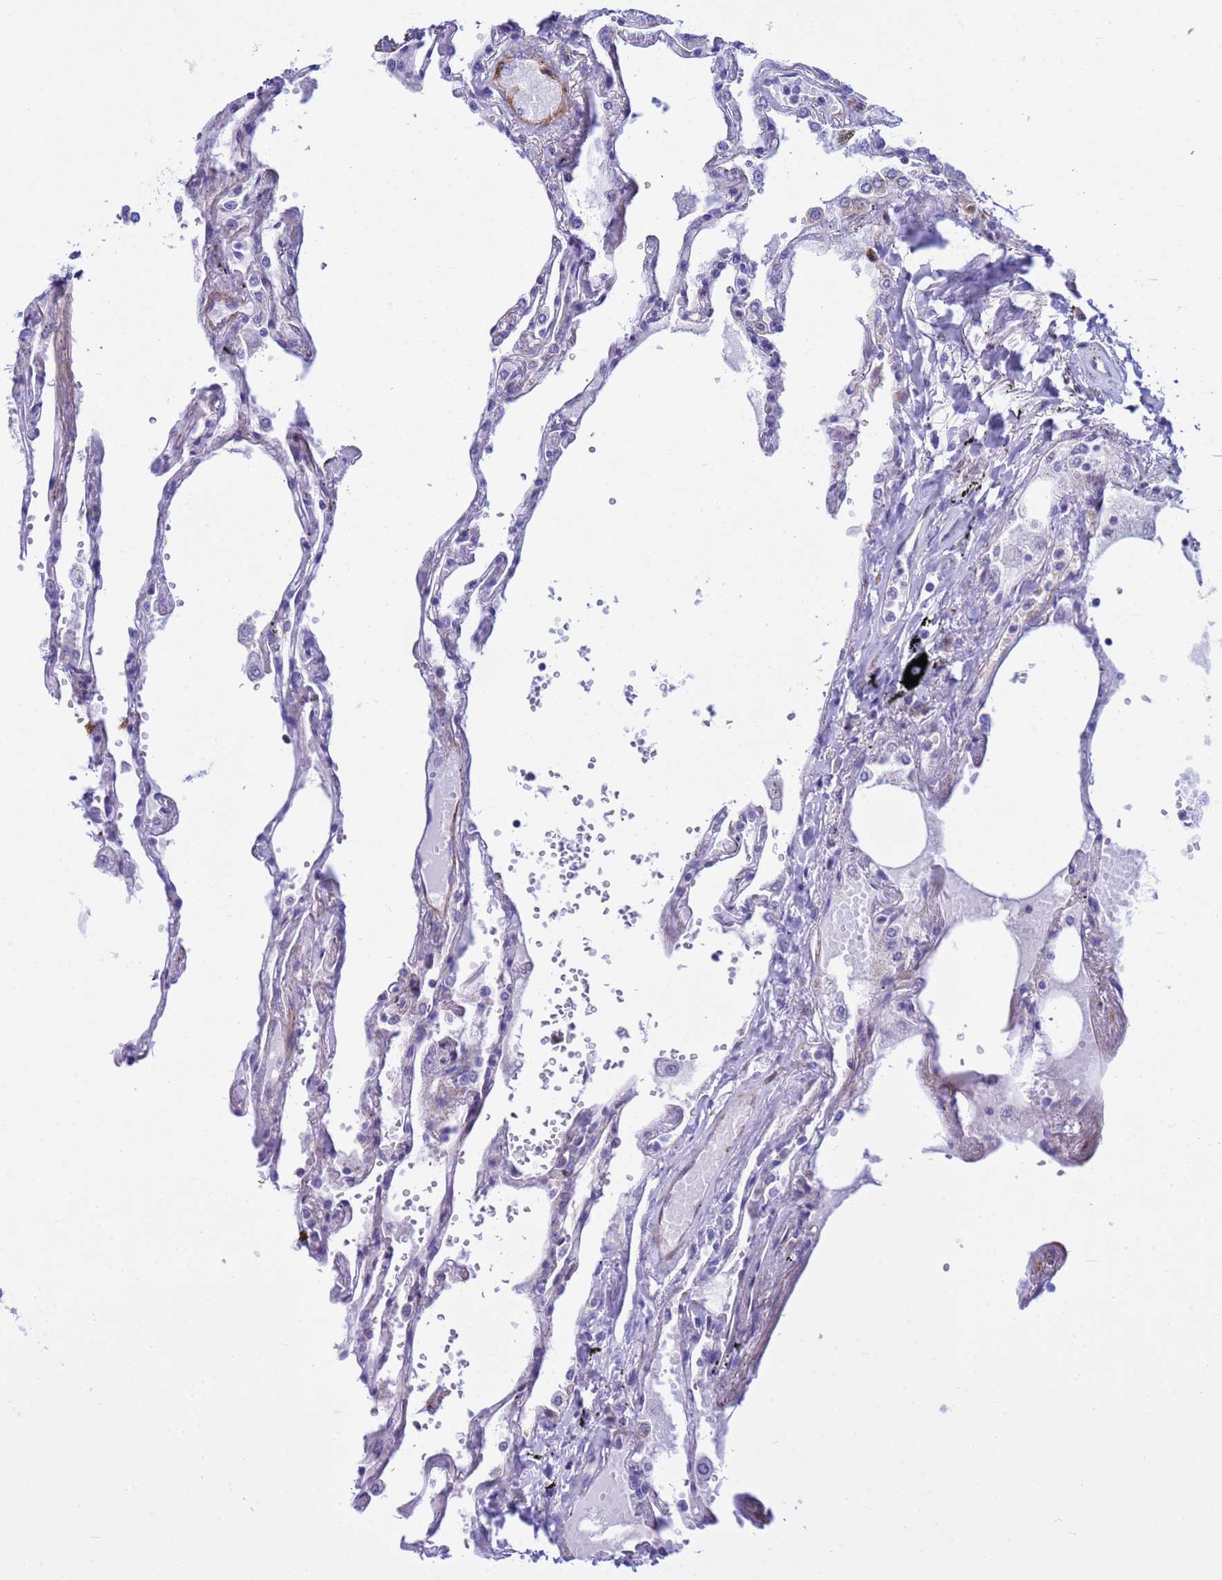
{"staining": {"intensity": "negative", "quantity": "none", "location": "none"}, "tissue": "lung", "cell_type": "Alveolar cells", "image_type": "normal", "snomed": [{"axis": "morphology", "description": "Normal tissue, NOS"}, {"axis": "topography", "description": "Lung"}], "caption": "The IHC histopathology image has no significant positivity in alveolar cells of lung.", "gene": "P2RX7", "patient": {"sex": "female", "age": 67}}